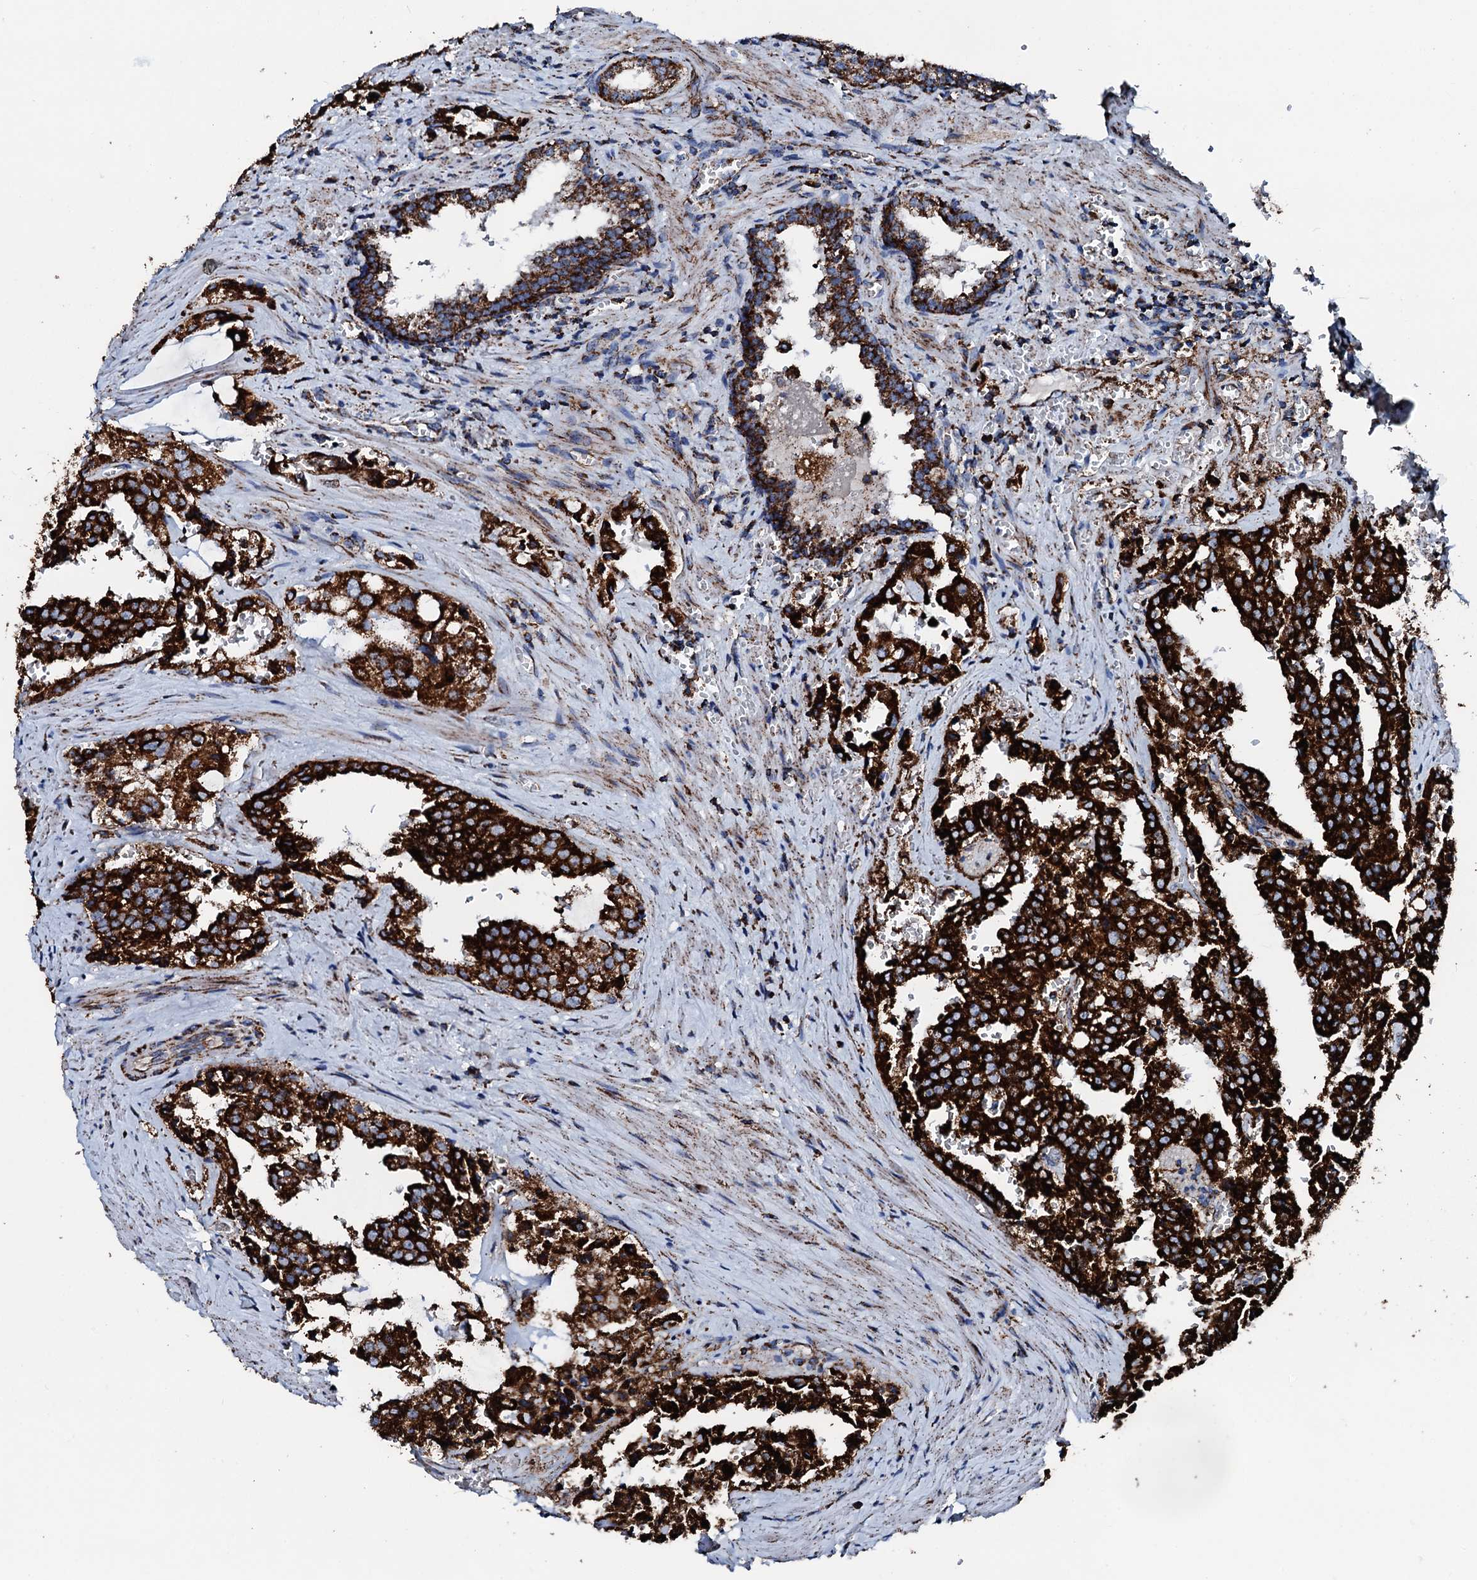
{"staining": {"intensity": "strong", "quantity": ">75%", "location": "cytoplasmic/membranous"}, "tissue": "prostate cancer", "cell_type": "Tumor cells", "image_type": "cancer", "snomed": [{"axis": "morphology", "description": "Adenocarcinoma, High grade"}, {"axis": "topography", "description": "Prostate"}], "caption": "IHC of prostate cancer displays high levels of strong cytoplasmic/membranous expression in about >75% of tumor cells.", "gene": "HADH", "patient": {"sex": "male", "age": 68}}